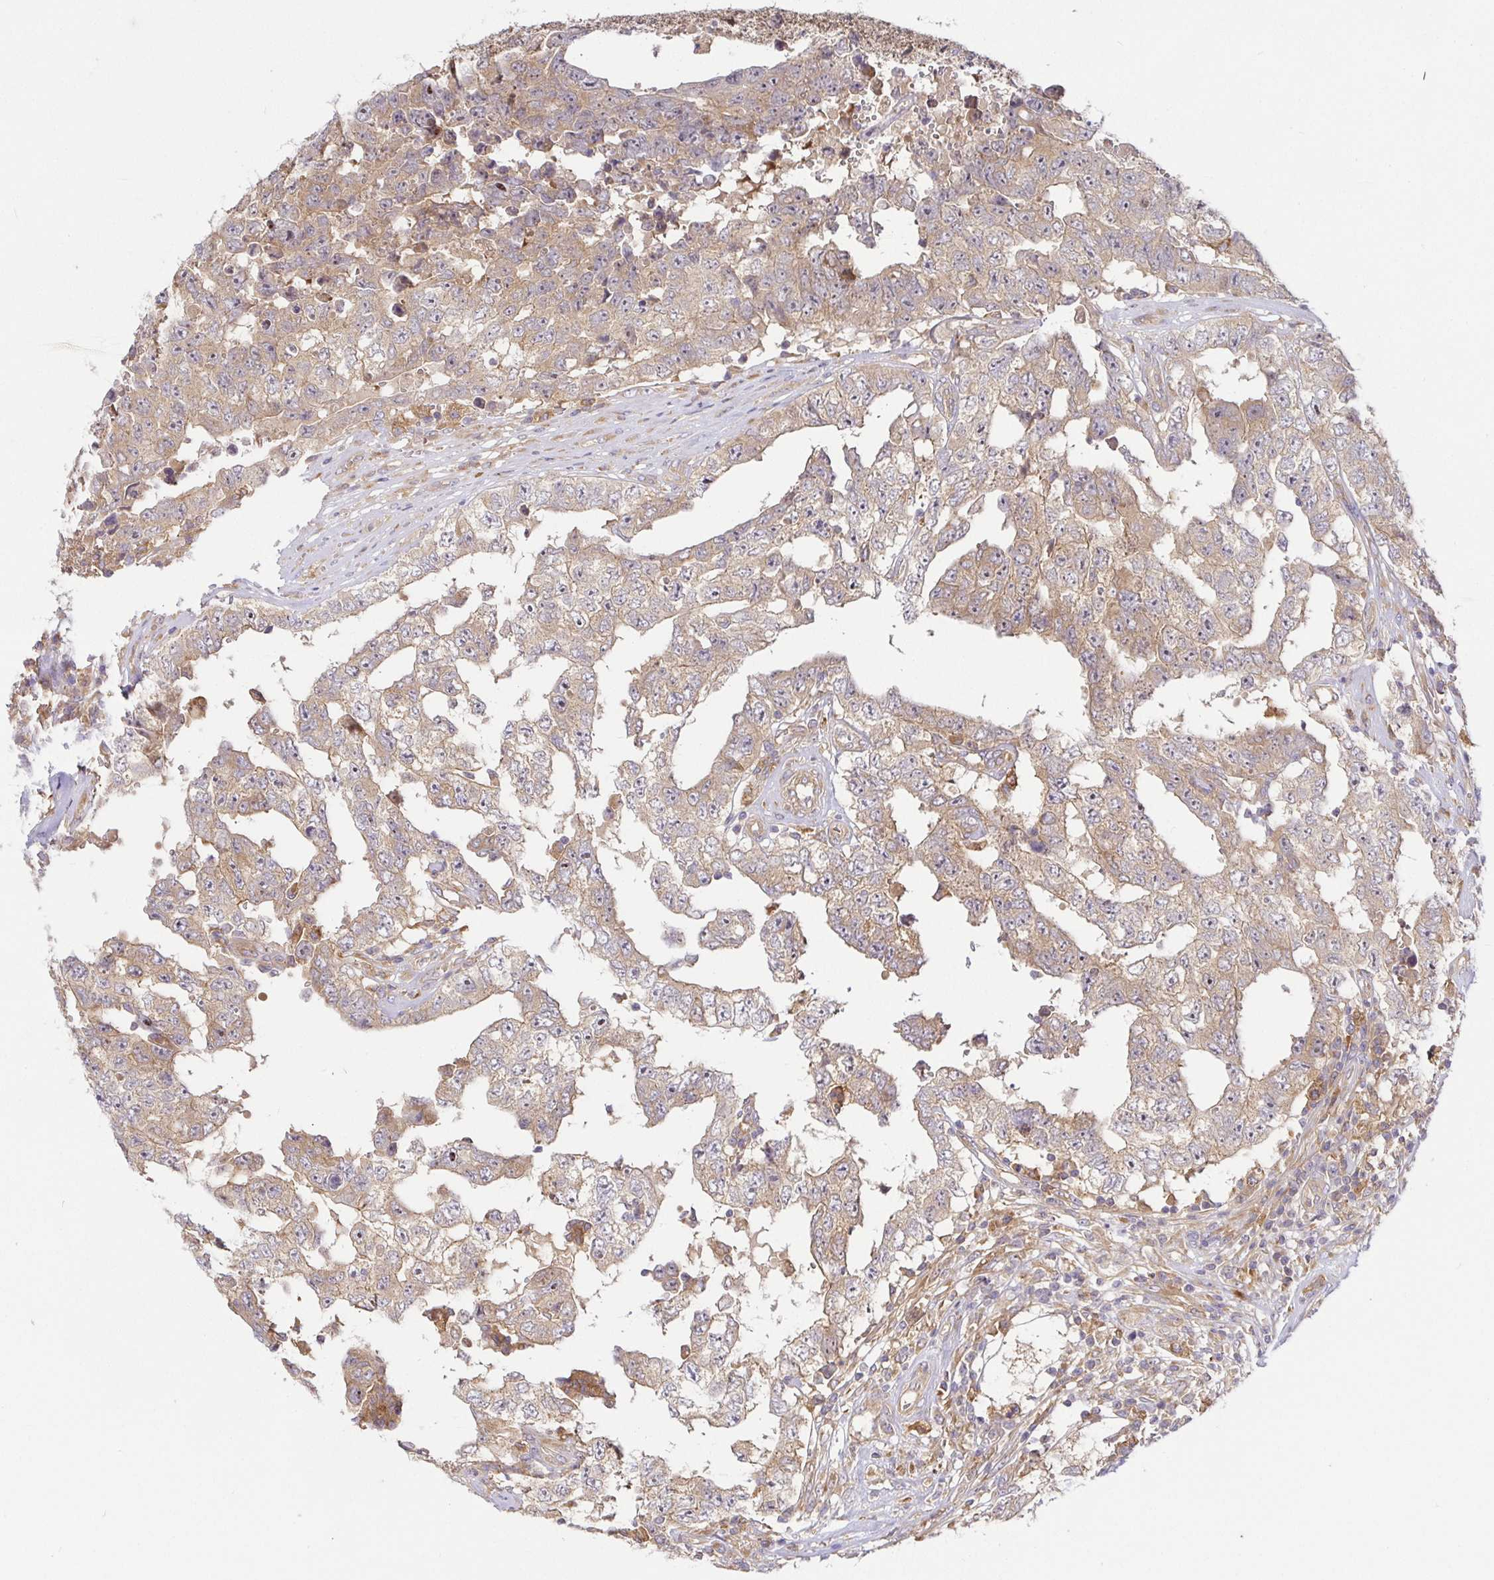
{"staining": {"intensity": "moderate", "quantity": ">75%", "location": "cytoplasmic/membranous"}, "tissue": "testis cancer", "cell_type": "Tumor cells", "image_type": "cancer", "snomed": [{"axis": "morphology", "description": "Normal tissue, NOS"}, {"axis": "morphology", "description": "Carcinoma, Embryonal, NOS"}, {"axis": "topography", "description": "Testis"}, {"axis": "topography", "description": "Epididymis"}], "caption": "This micrograph demonstrates IHC staining of human testis cancer (embryonal carcinoma), with medium moderate cytoplasmic/membranous staining in about >75% of tumor cells.", "gene": "SNX8", "patient": {"sex": "male", "age": 25}}